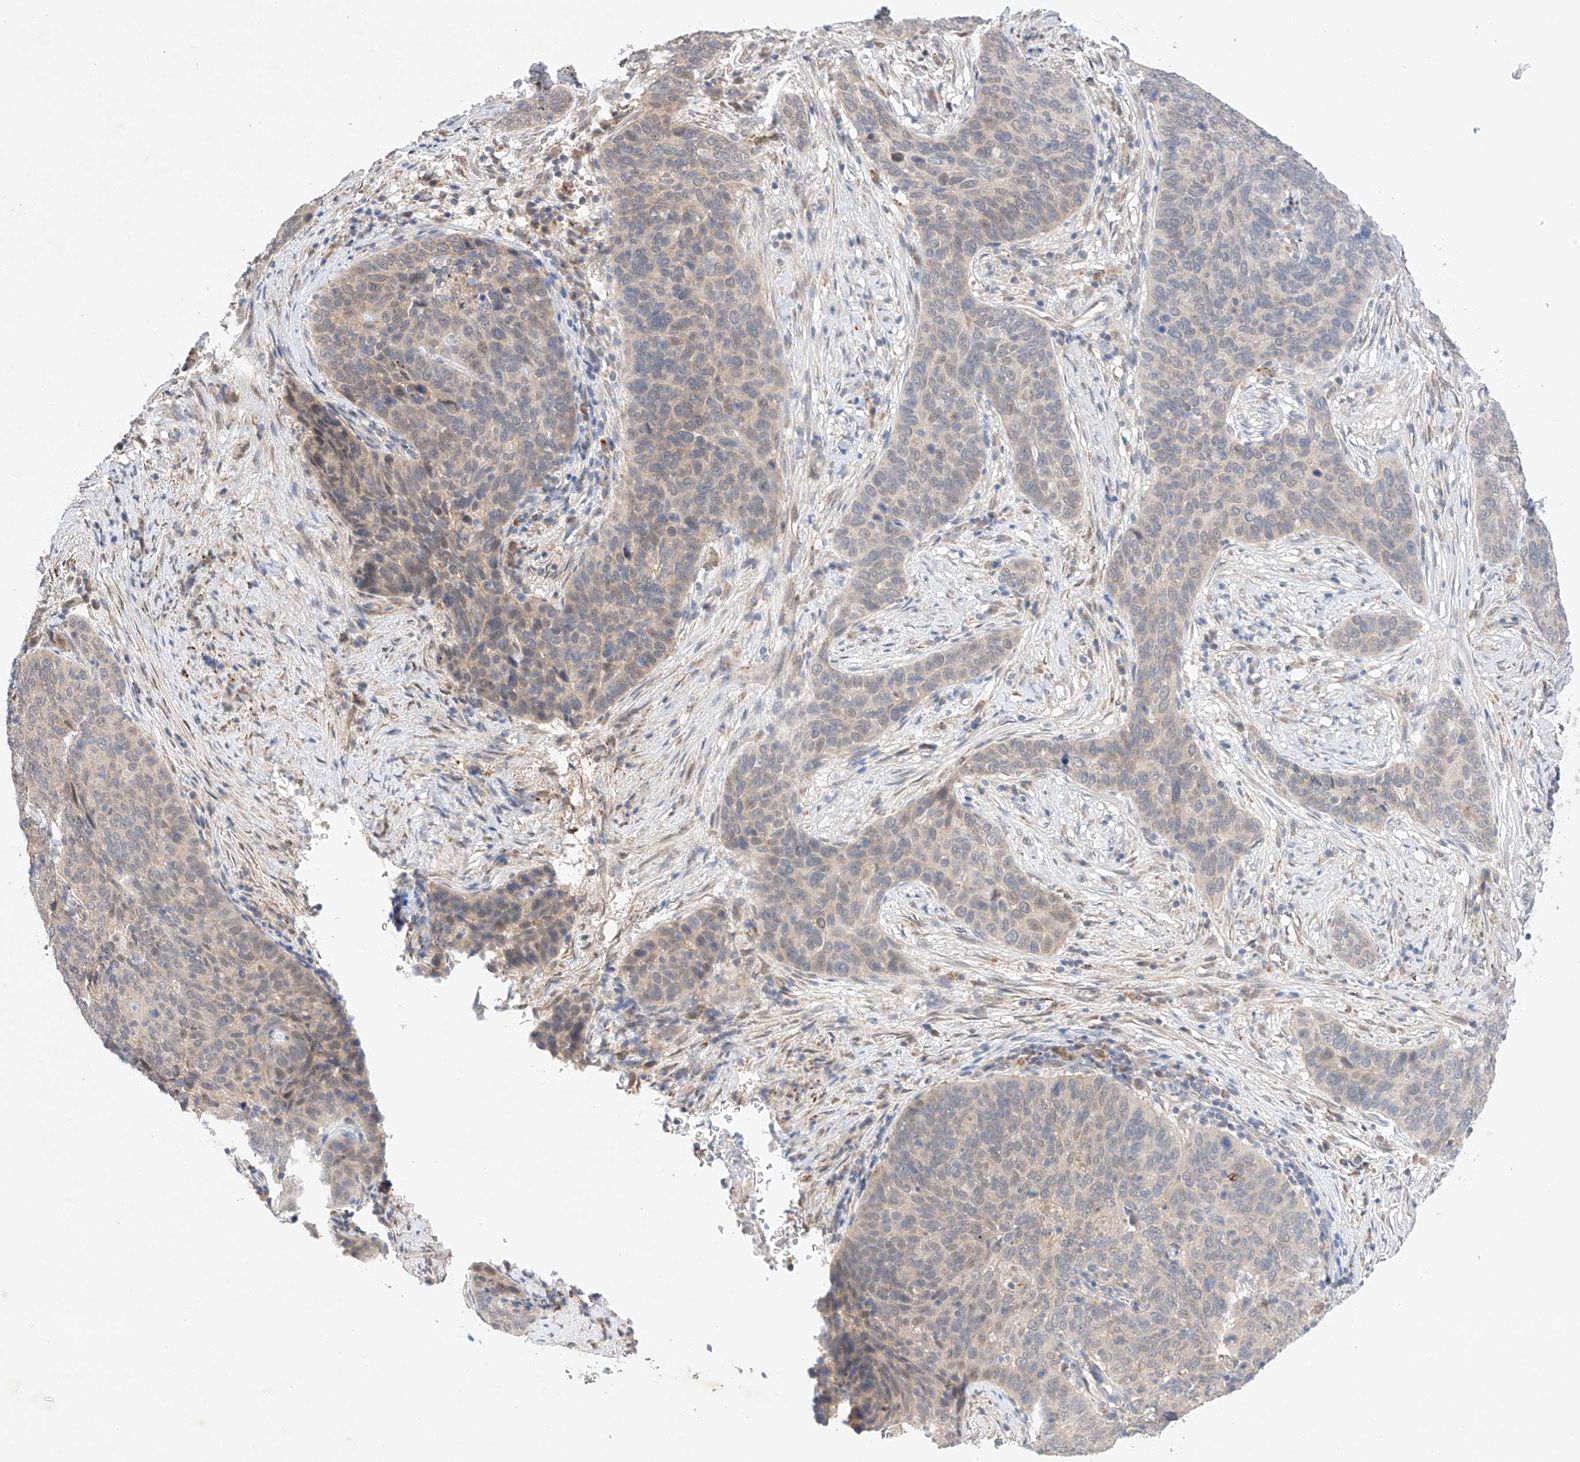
{"staining": {"intensity": "negative", "quantity": "none", "location": "none"}, "tissue": "cervical cancer", "cell_type": "Tumor cells", "image_type": "cancer", "snomed": [{"axis": "morphology", "description": "Squamous cell carcinoma, NOS"}, {"axis": "topography", "description": "Cervix"}], "caption": "IHC micrograph of neoplastic tissue: human cervical squamous cell carcinoma stained with DAB (3,3'-diaminobenzidine) exhibits no significant protein staining in tumor cells.", "gene": "IL22RA2", "patient": {"sex": "female", "age": 60}}